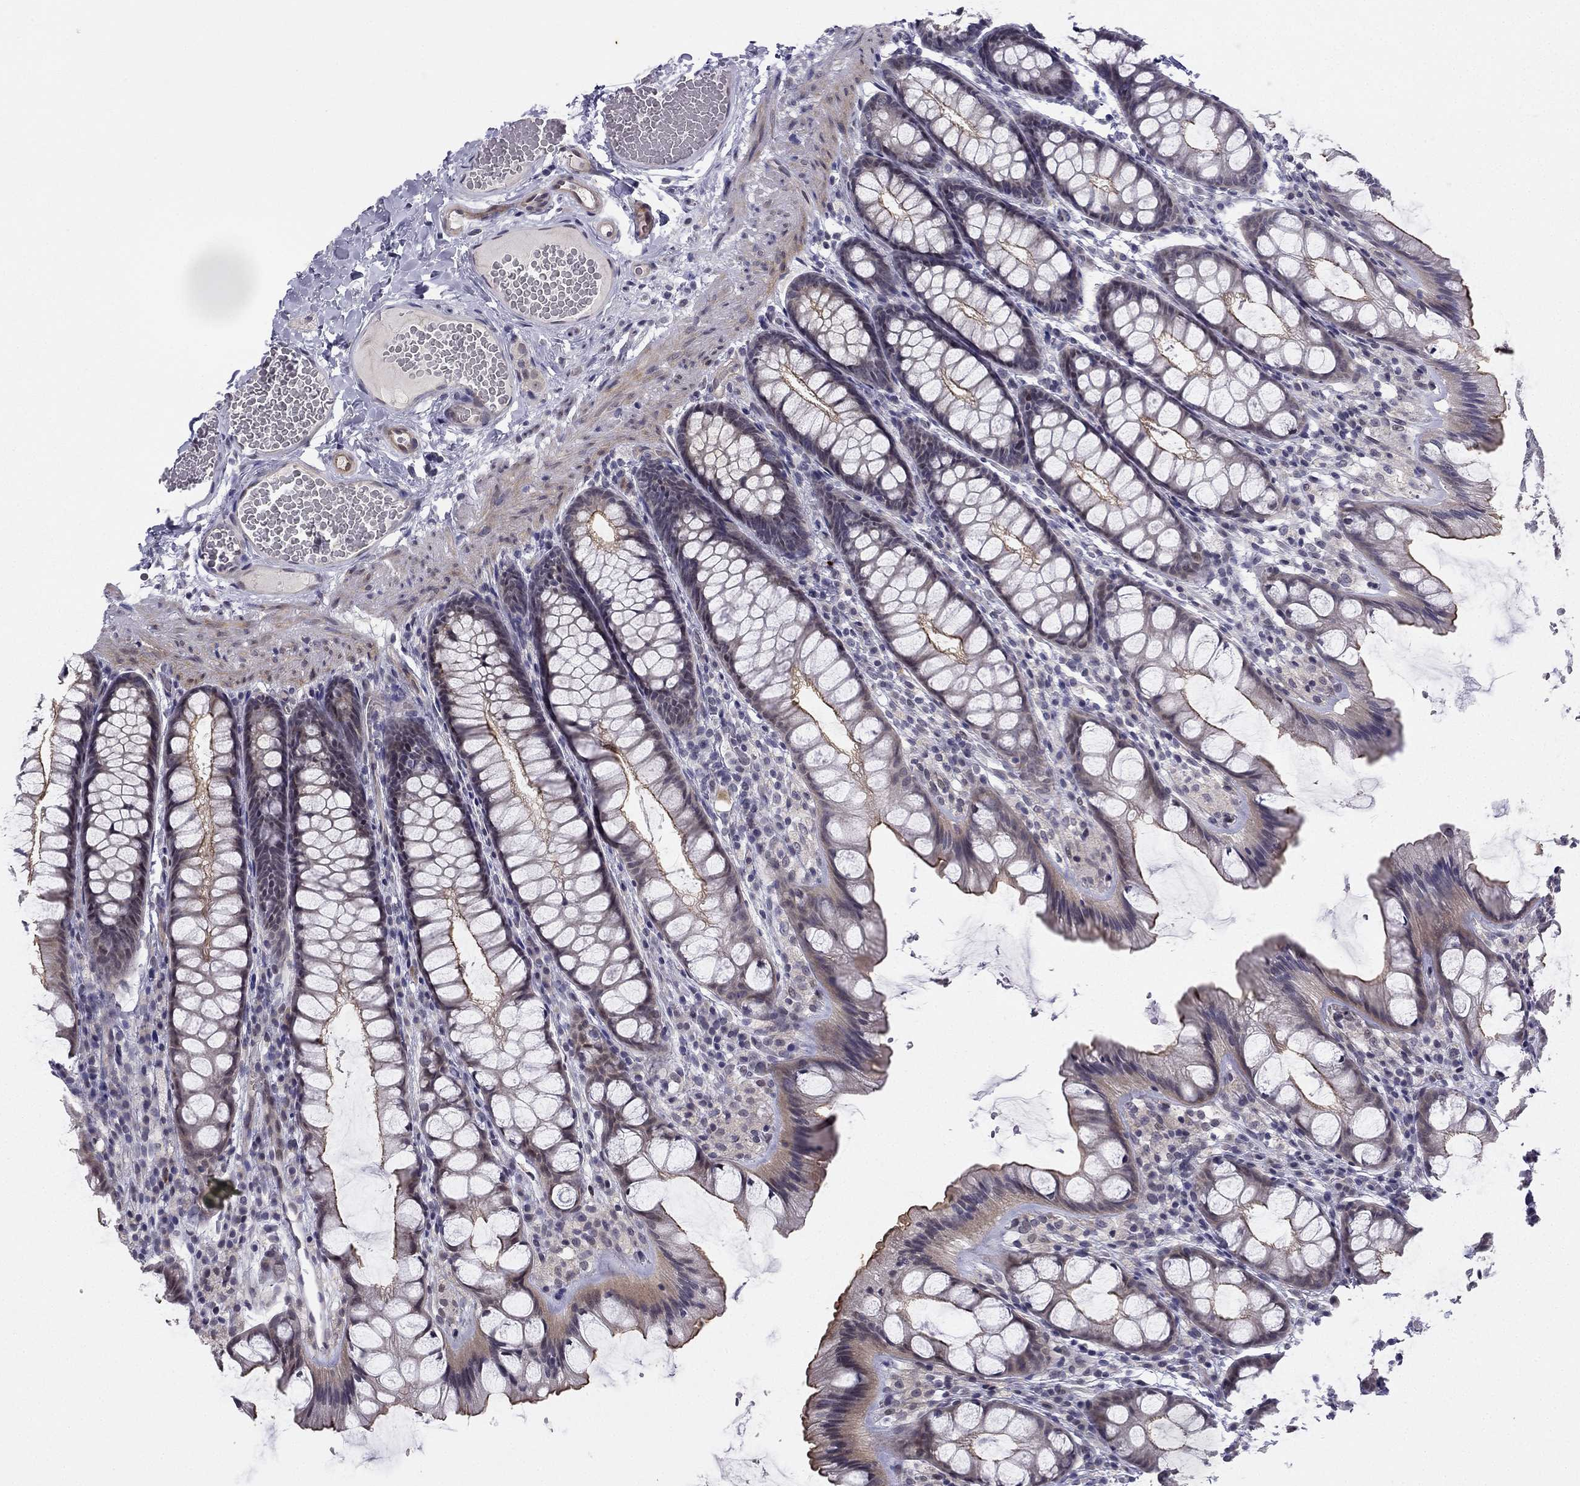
{"staining": {"intensity": "negative", "quantity": "none", "location": "none"}, "tissue": "colon", "cell_type": "Endothelial cells", "image_type": "normal", "snomed": [{"axis": "morphology", "description": "Normal tissue, NOS"}, {"axis": "topography", "description": "Colon"}], "caption": "Colon was stained to show a protein in brown. There is no significant expression in endothelial cells. Nuclei are stained in blue.", "gene": "CHST8", "patient": {"sex": "male", "age": 47}}